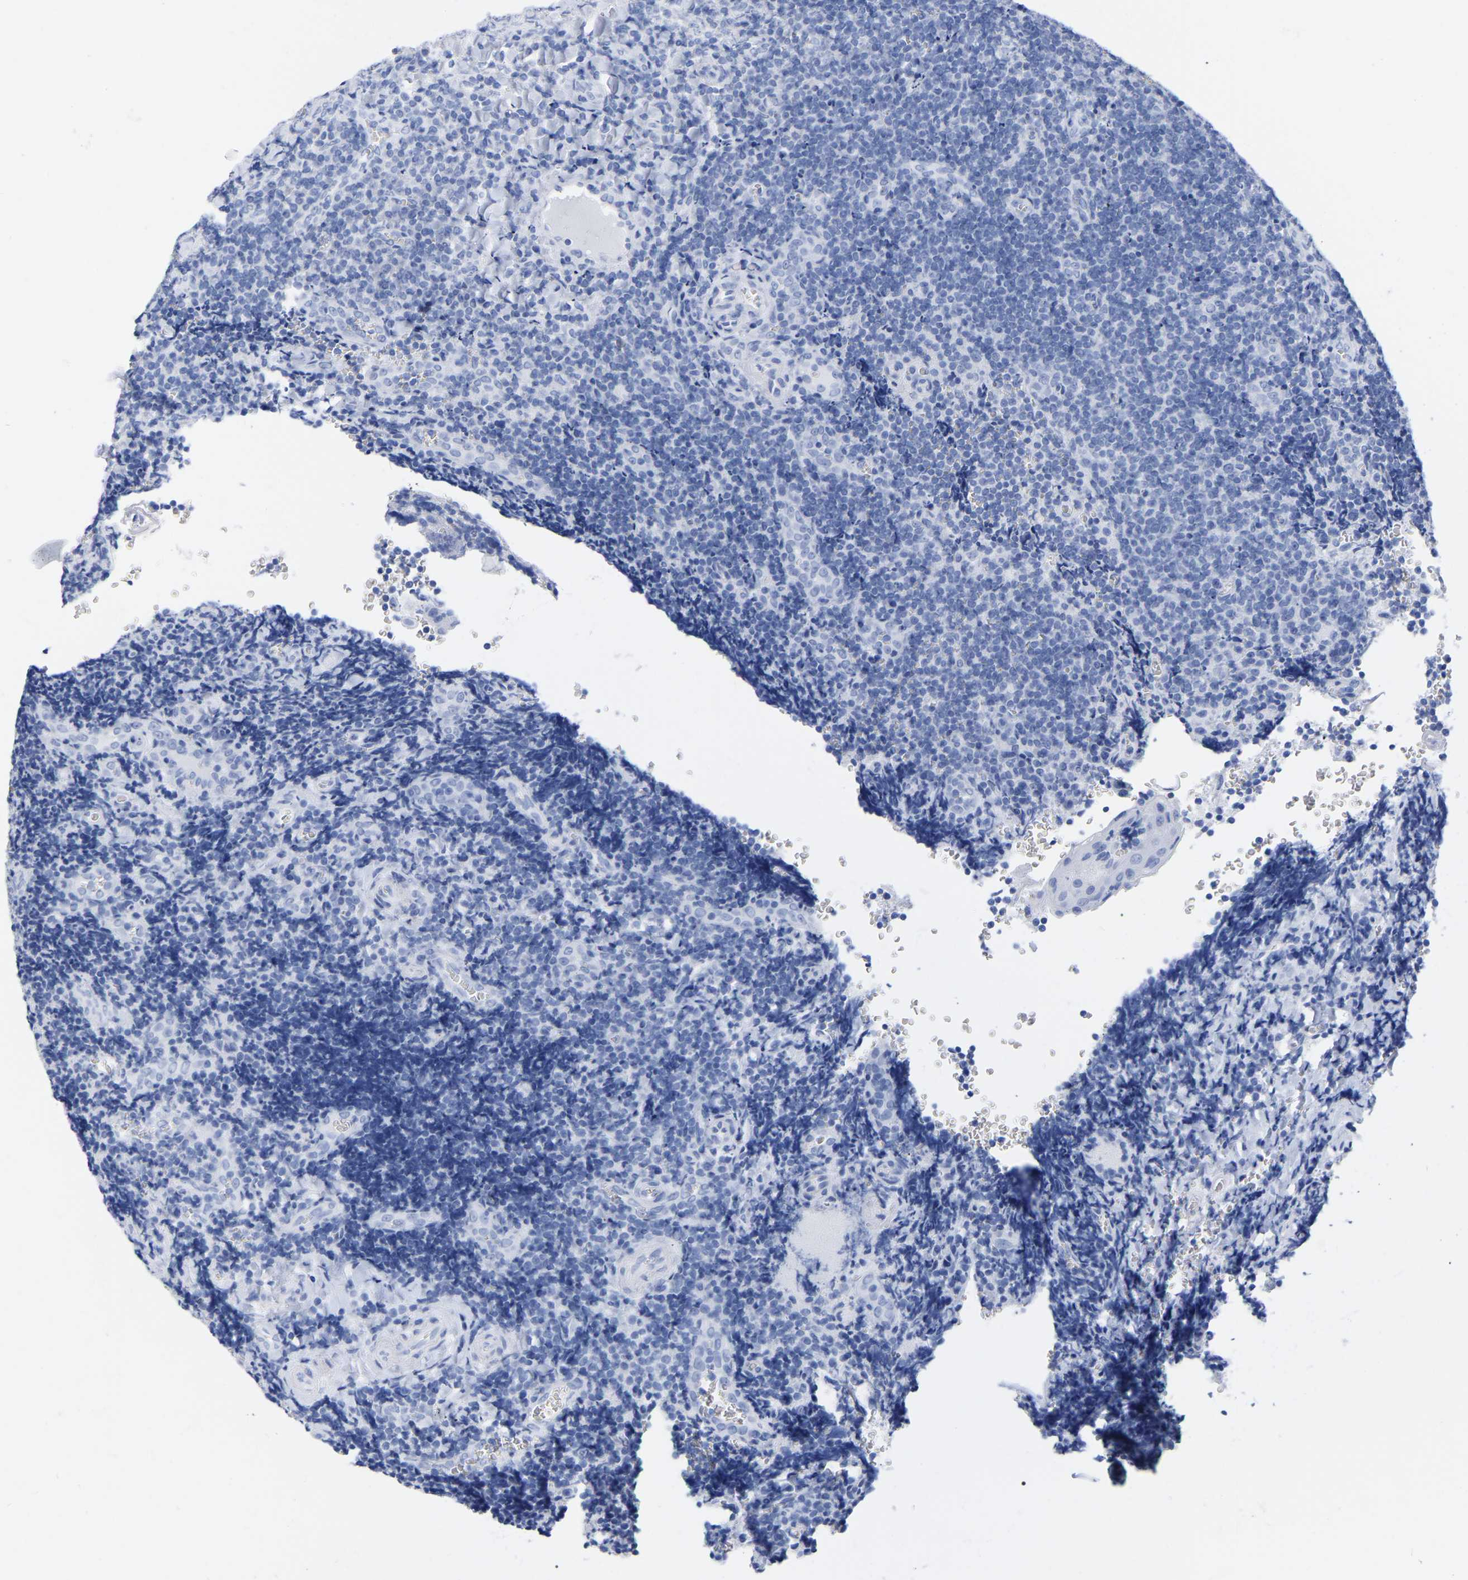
{"staining": {"intensity": "negative", "quantity": "none", "location": "none"}, "tissue": "tonsil", "cell_type": "Germinal center cells", "image_type": "normal", "snomed": [{"axis": "morphology", "description": "Normal tissue, NOS"}, {"axis": "morphology", "description": "Inflammation, NOS"}, {"axis": "topography", "description": "Tonsil"}], "caption": "Immunohistochemistry (IHC) histopathology image of normal tonsil: human tonsil stained with DAB (3,3'-diaminobenzidine) reveals no significant protein staining in germinal center cells. (DAB immunohistochemistry (IHC) with hematoxylin counter stain).", "gene": "HAPLN1", "patient": {"sex": "female", "age": 31}}